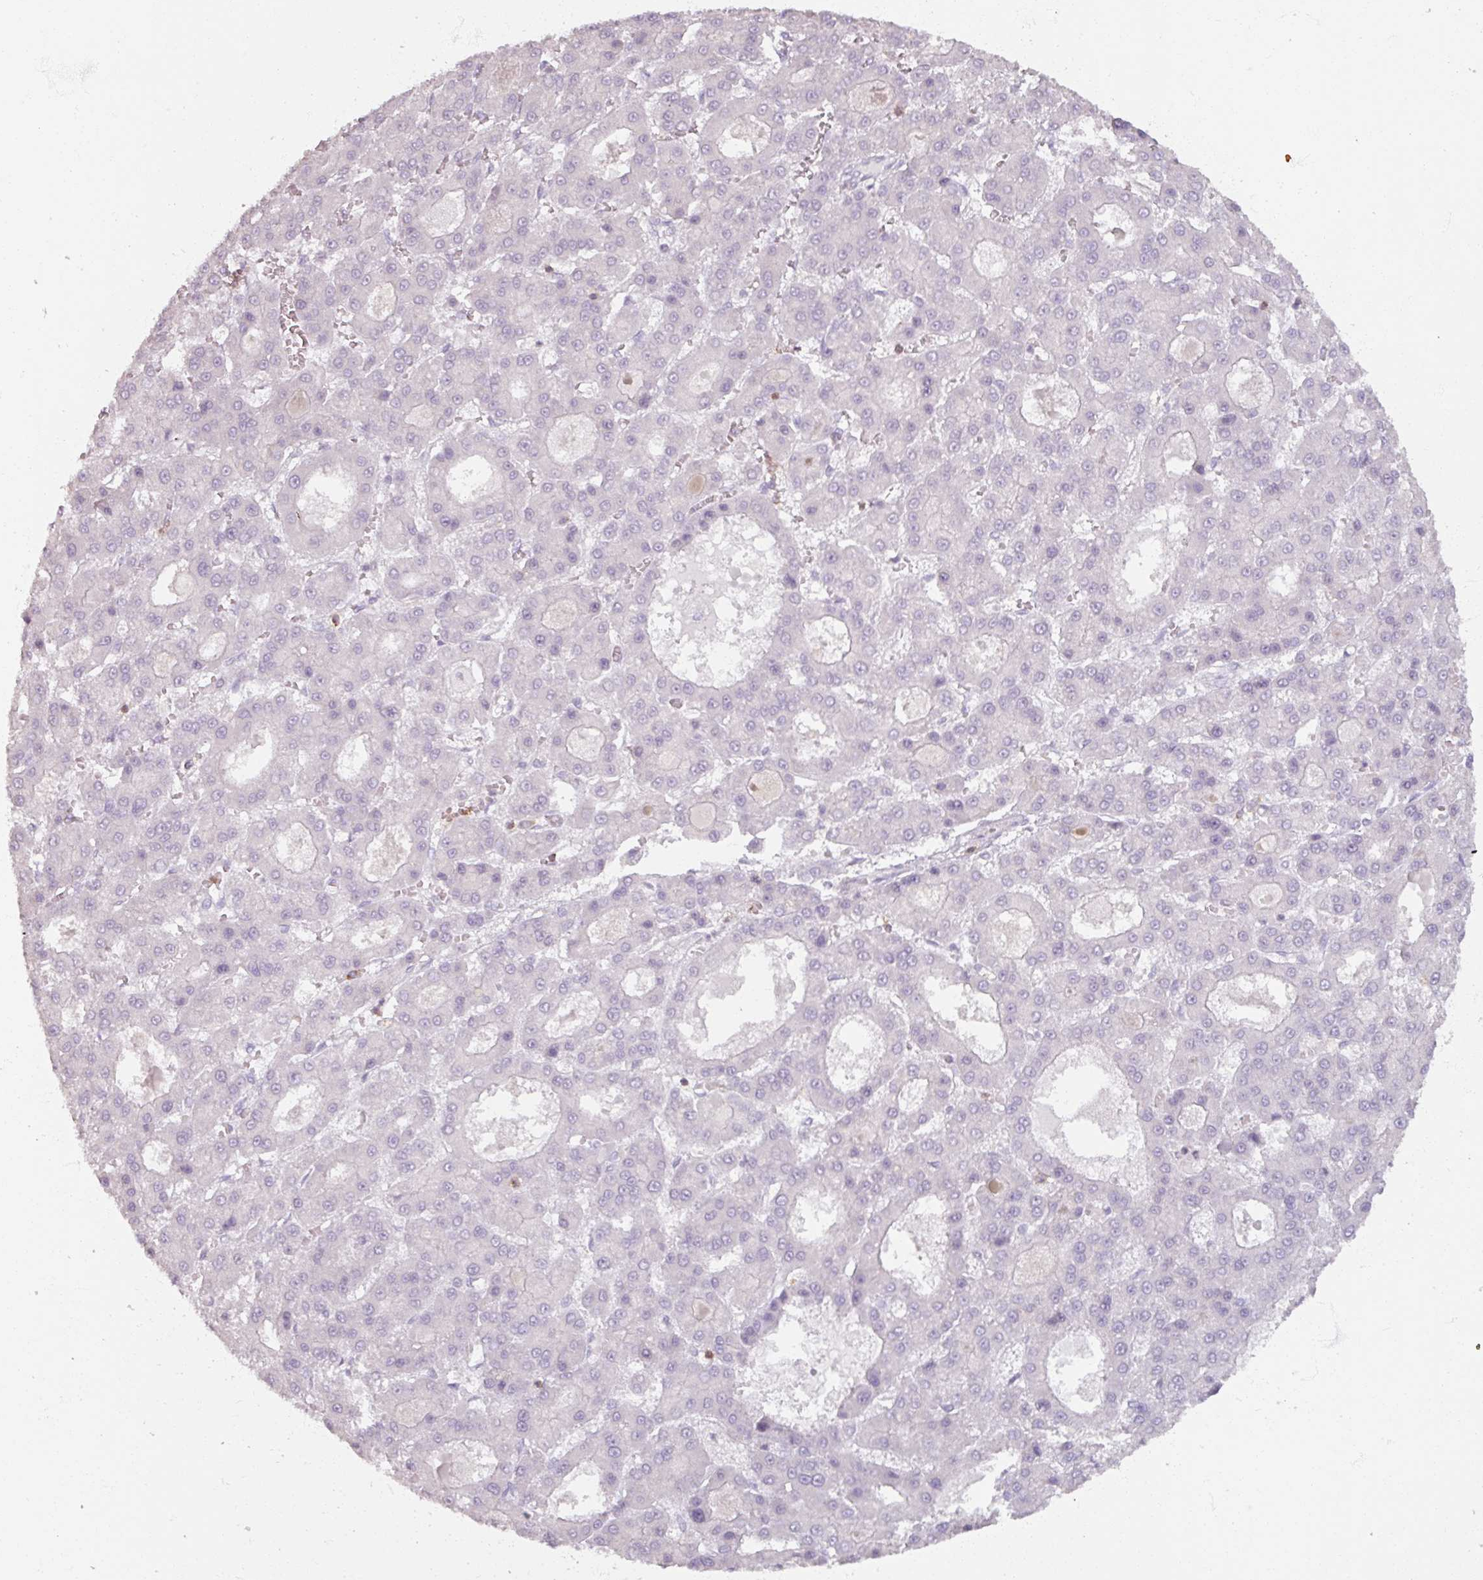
{"staining": {"intensity": "negative", "quantity": "none", "location": "none"}, "tissue": "liver cancer", "cell_type": "Tumor cells", "image_type": "cancer", "snomed": [{"axis": "morphology", "description": "Carcinoma, Hepatocellular, NOS"}, {"axis": "topography", "description": "Liver"}], "caption": "Immunohistochemical staining of liver hepatocellular carcinoma displays no significant expression in tumor cells.", "gene": "PTPRC", "patient": {"sex": "male", "age": 70}}